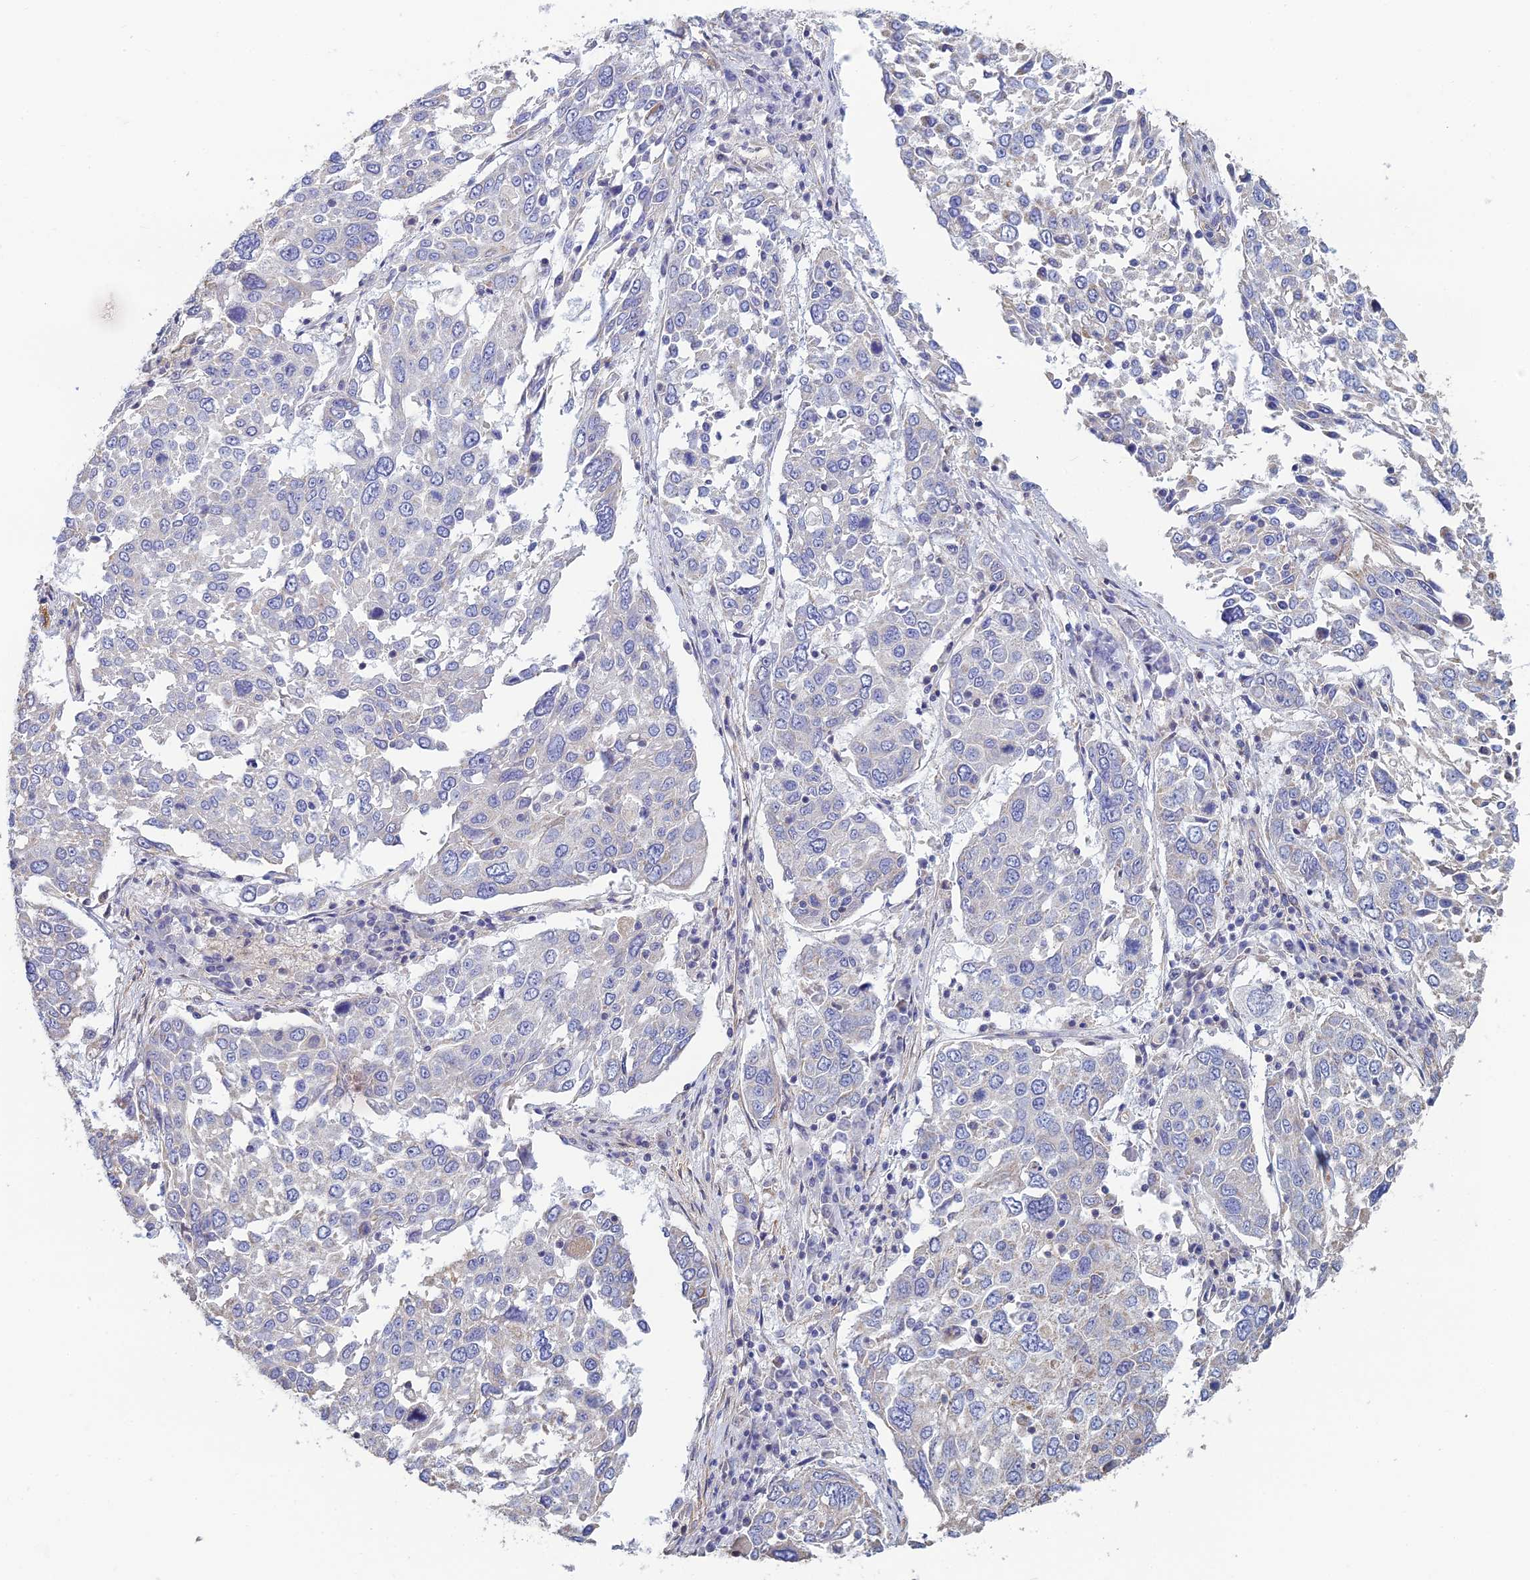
{"staining": {"intensity": "negative", "quantity": "none", "location": "none"}, "tissue": "lung cancer", "cell_type": "Tumor cells", "image_type": "cancer", "snomed": [{"axis": "morphology", "description": "Squamous cell carcinoma, NOS"}, {"axis": "topography", "description": "Lung"}], "caption": "IHC histopathology image of lung cancer (squamous cell carcinoma) stained for a protein (brown), which exhibits no expression in tumor cells.", "gene": "PCDHA5", "patient": {"sex": "male", "age": 65}}